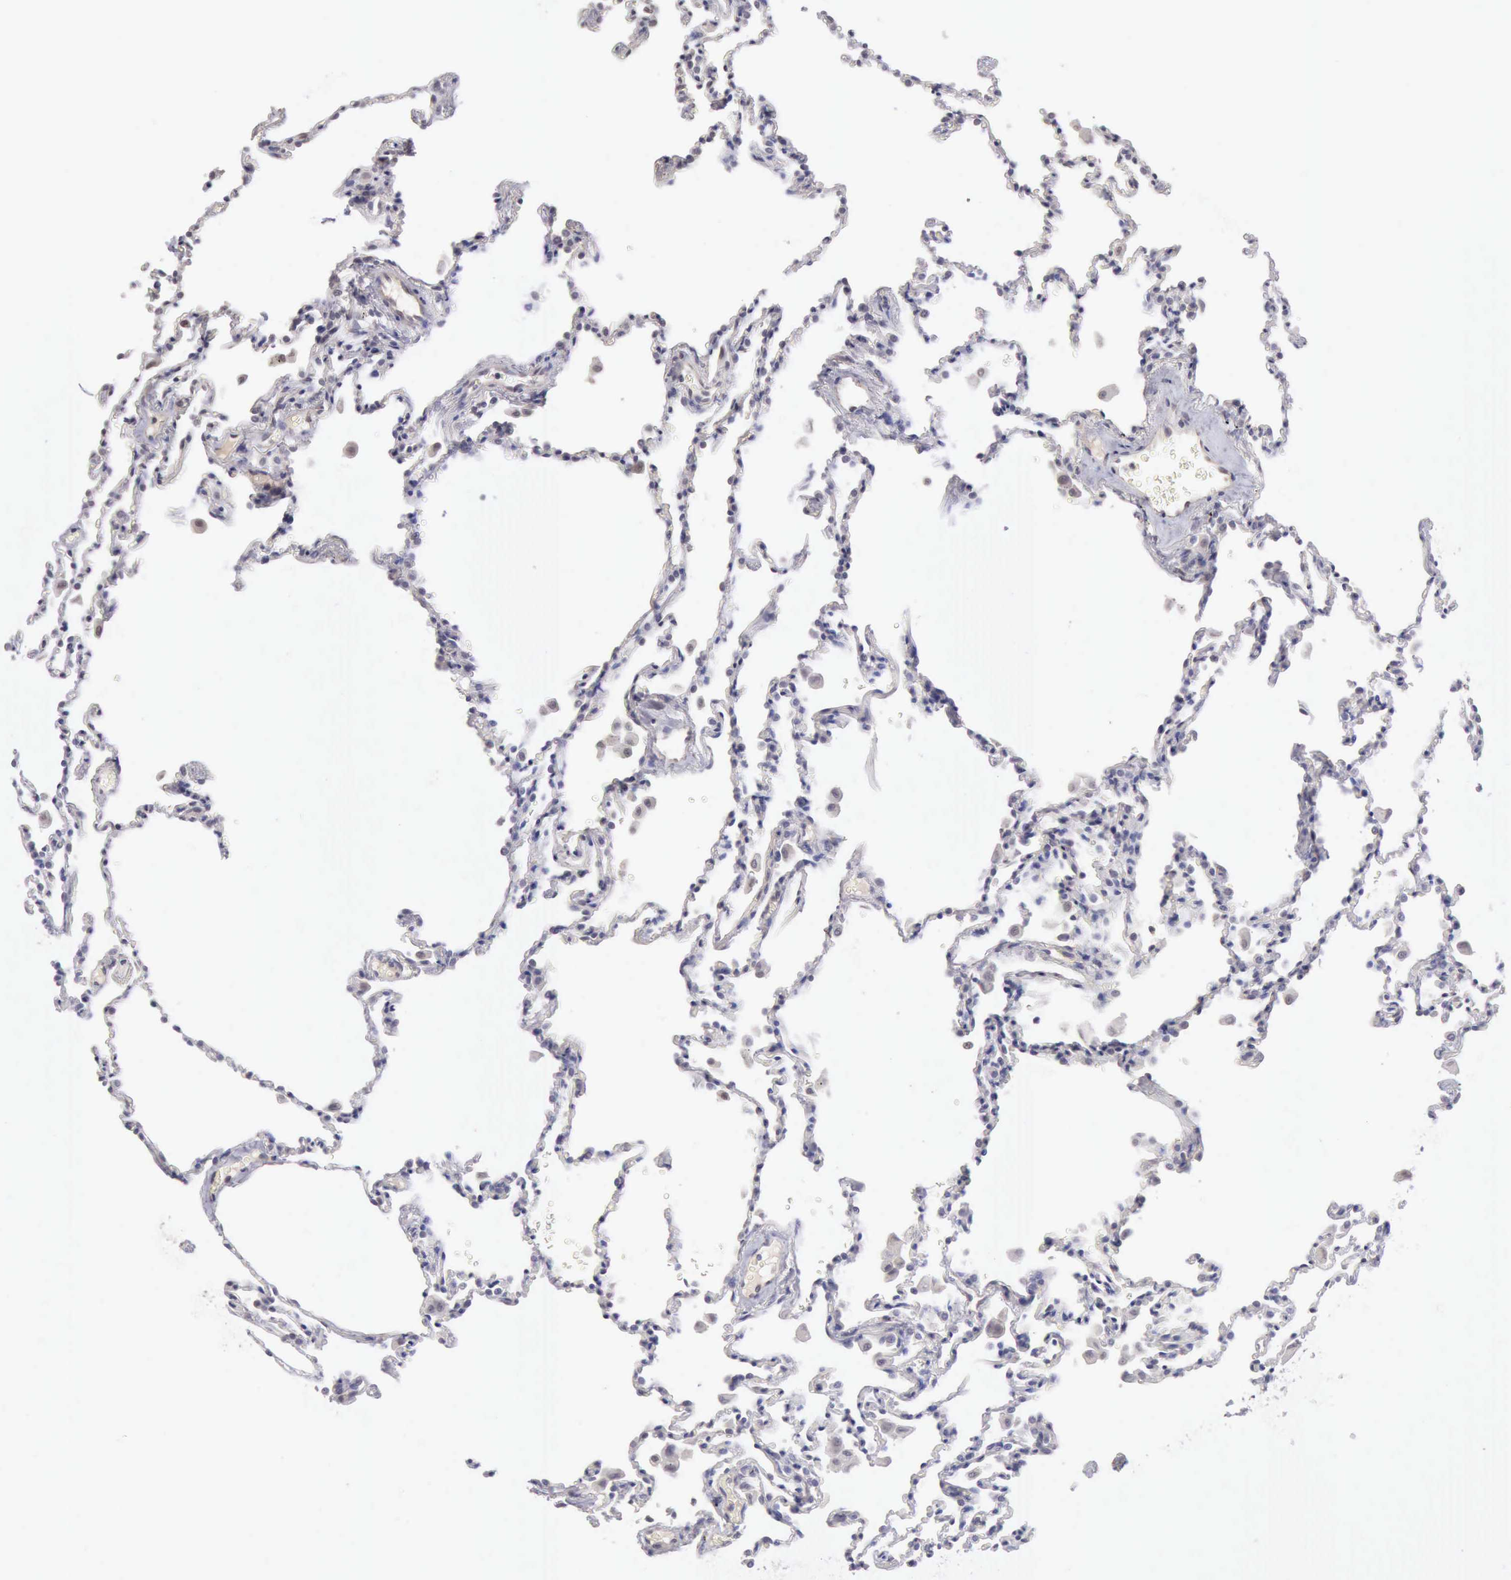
{"staining": {"intensity": "negative", "quantity": "none", "location": "none"}, "tissue": "lung", "cell_type": "Alveolar cells", "image_type": "normal", "snomed": [{"axis": "morphology", "description": "Normal tissue, NOS"}, {"axis": "topography", "description": "Lung"}], "caption": "There is no significant expression in alveolar cells of lung. (Immunohistochemistry (ihc), brightfield microscopy, high magnification).", "gene": "KCND1", "patient": {"sex": "male", "age": 59}}